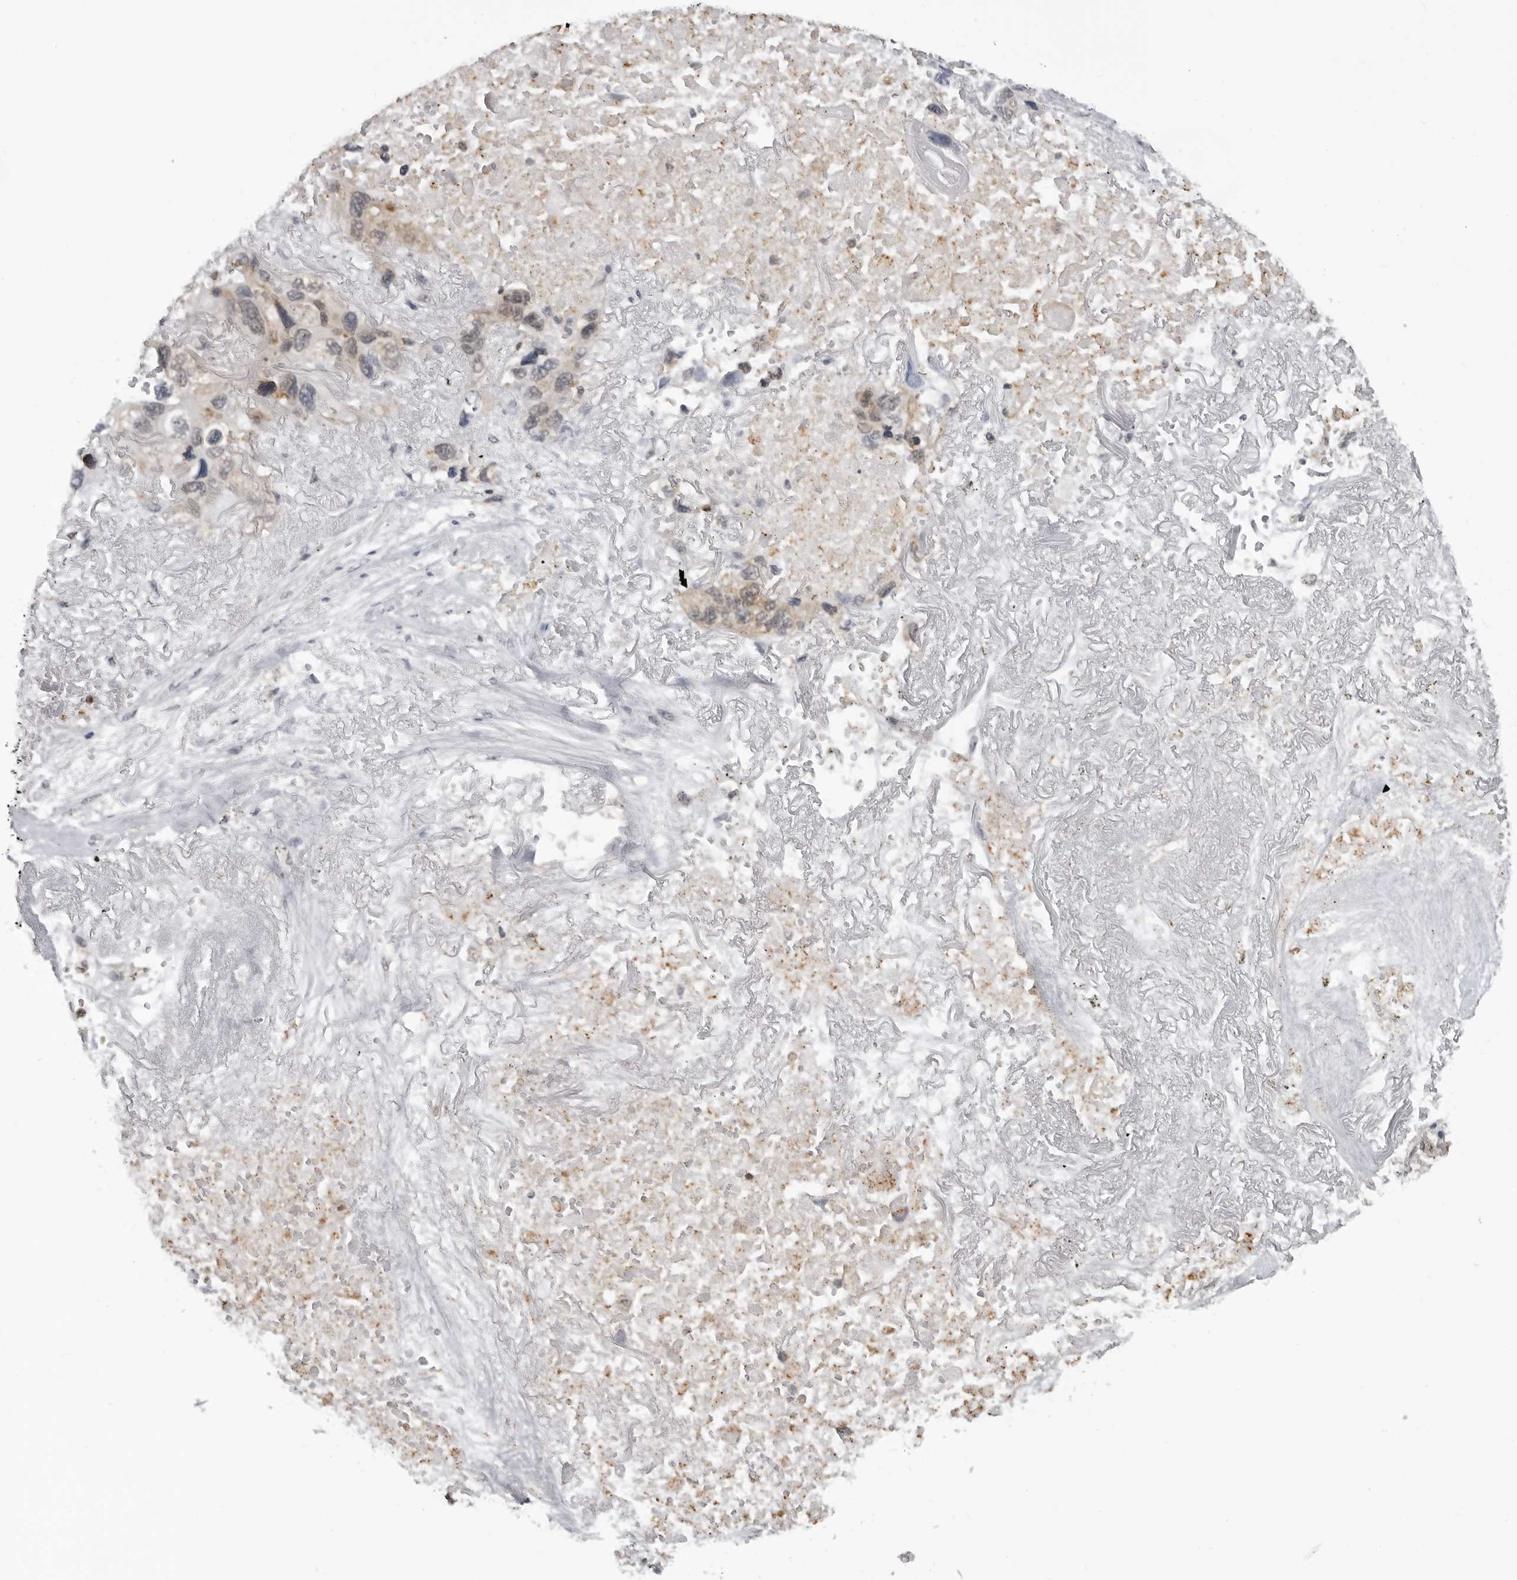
{"staining": {"intensity": "weak", "quantity": ">75%", "location": "cytoplasmic/membranous,nuclear"}, "tissue": "lung cancer", "cell_type": "Tumor cells", "image_type": "cancer", "snomed": [{"axis": "morphology", "description": "Squamous cell carcinoma, NOS"}, {"axis": "topography", "description": "Lung"}], "caption": "Human lung squamous cell carcinoma stained with a brown dye shows weak cytoplasmic/membranous and nuclear positive positivity in approximately >75% of tumor cells.", "gene": "PDCL3", "patient": {"sex": "female", "age": 73}}